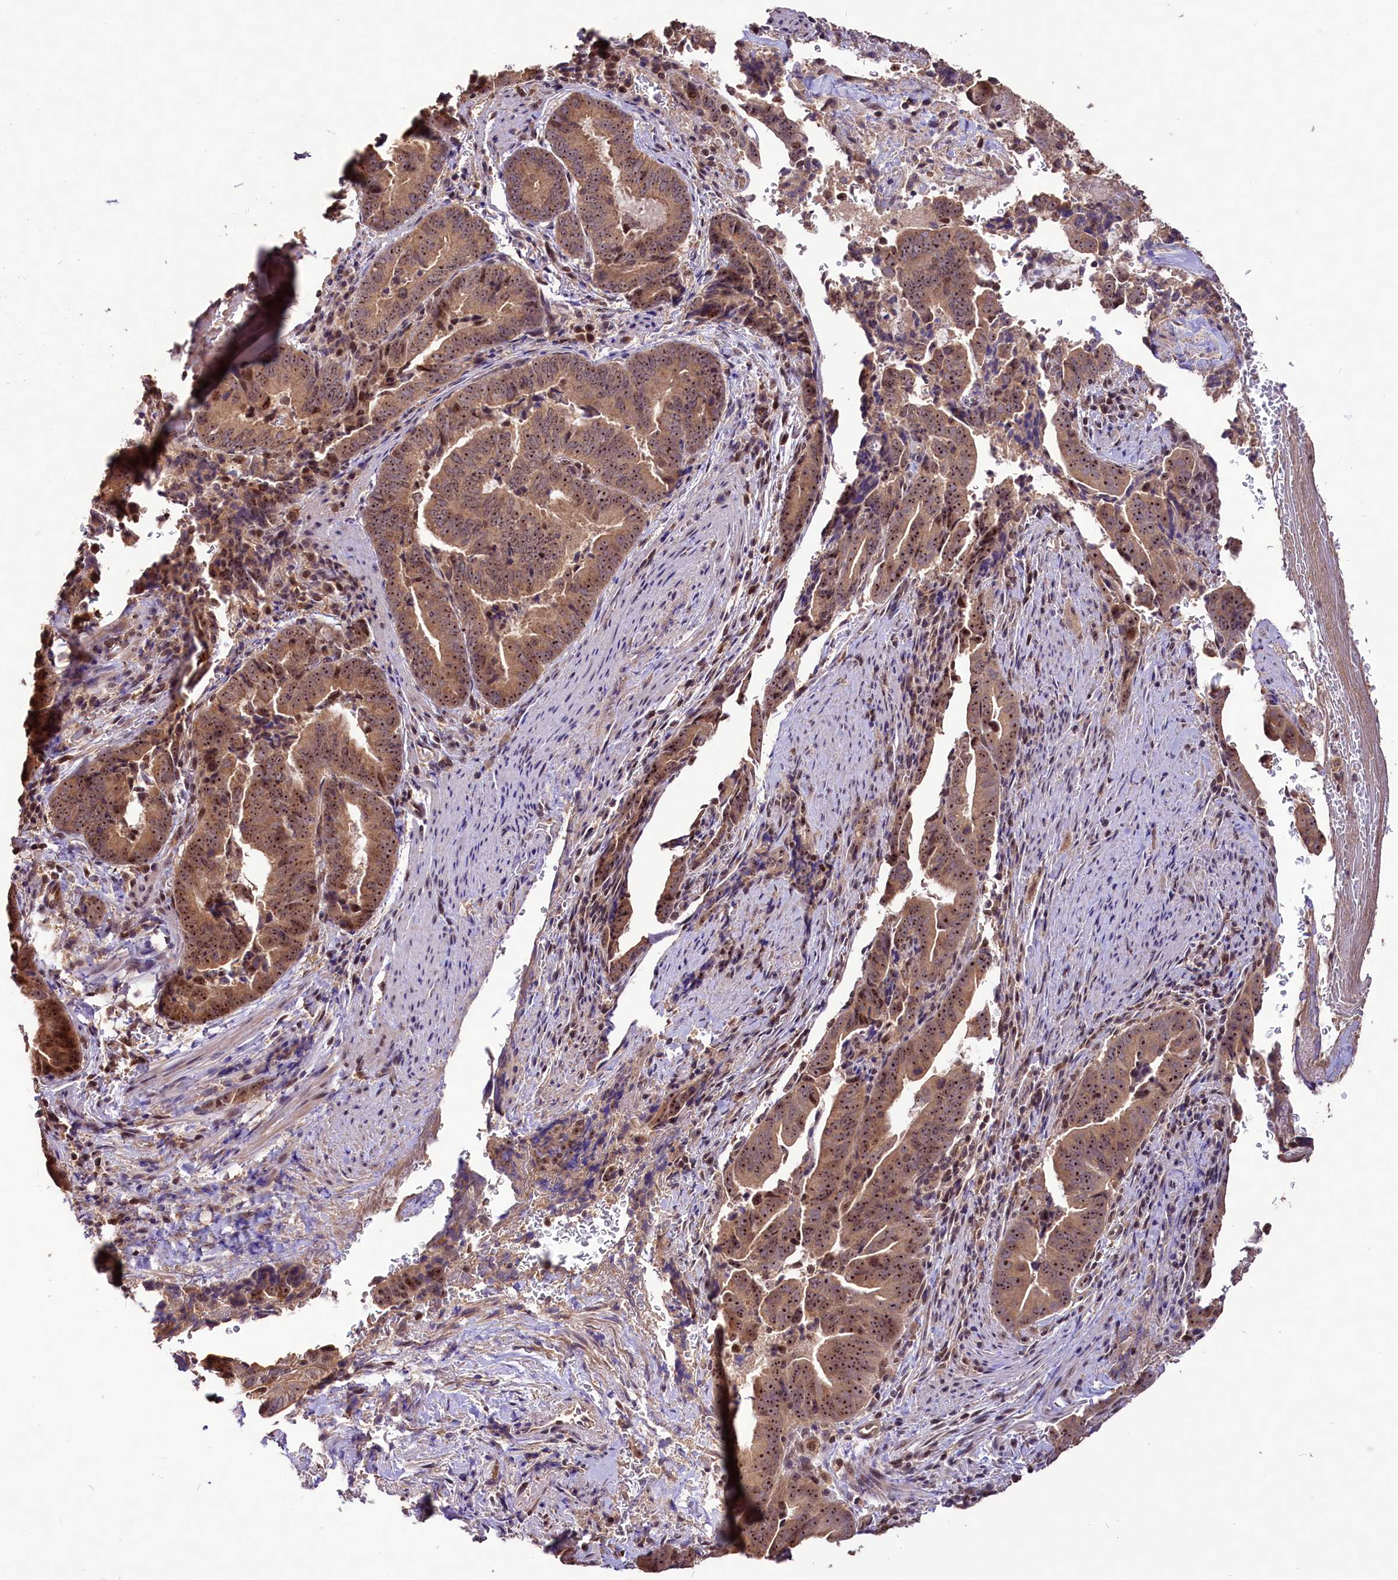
{"staining": {"intensity": "moderate", "quantity": ">75%", "location": "cytoplasmic/membranous,nuclear"}, "tissue": "pancreatic cancer", "cell_type": "Tumor cells", "image_type": "cancer", "snomed": [{"axis": "morphology", "description": "Adenocarcinoma, NOS"}, {"axis": "topography", "description": "Pancreas"}], "caption": "A brown stain highlights moderate cytoplasmic/membranous and nuclear staining of a protein in human pancreatic adenocarcinoma tumor cells.", "gene": "RRP8", "patient": {"sex": "female", "age": 63}}